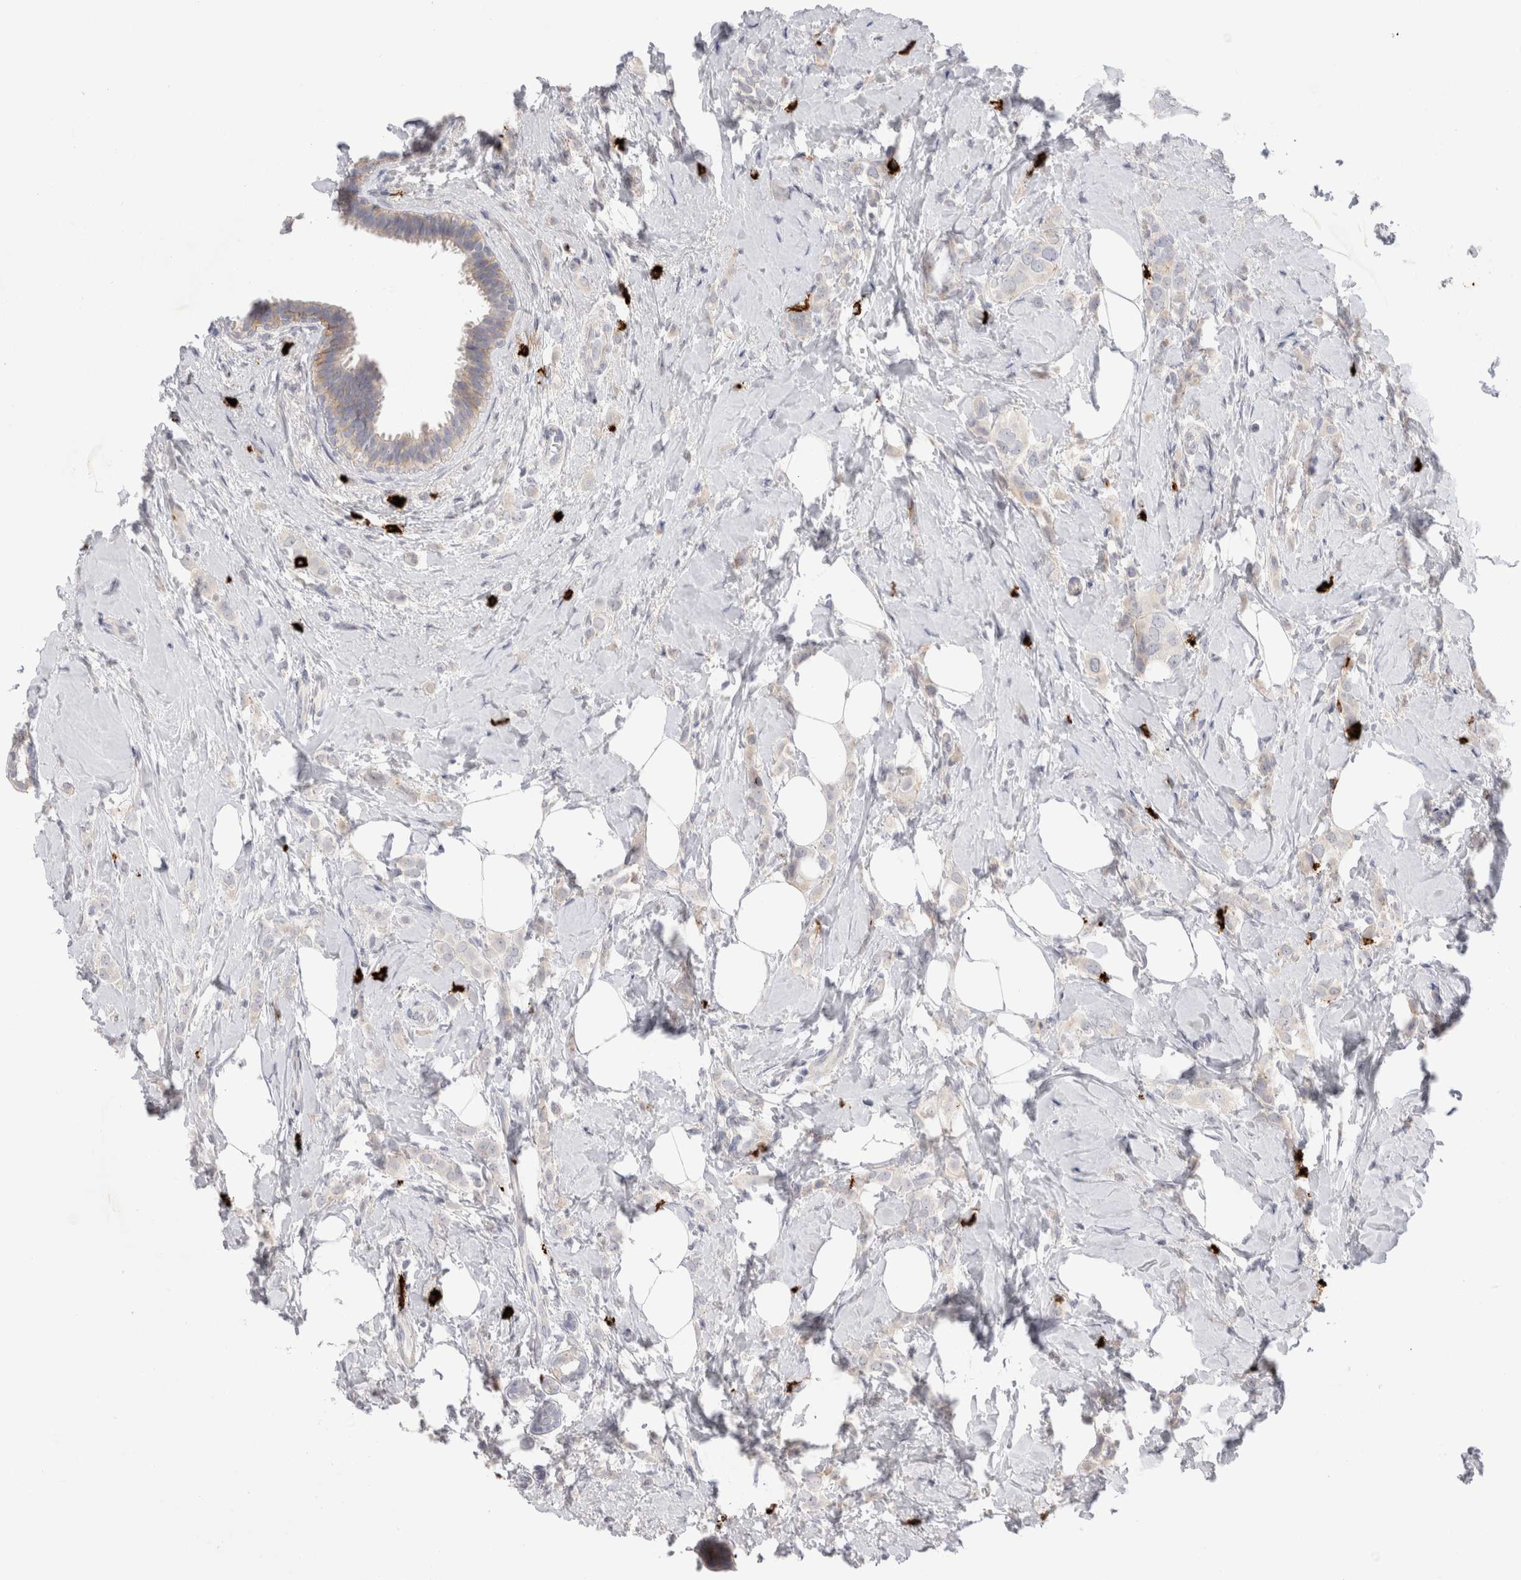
{"staining": {"intensity": "negative", "quantity": "none", "location": "none"}, "tissue": "breast cancer", "cell_type": "Tumor cells", "image_type": "cancer", "snomed": [{"axis": "morphology", "description": "Lobular carcinoma"}, {"axis": "topography", "description": "Breast"}], "caption": "This is an IHC photomicrograph of breast cancer. There is no positivity in tumor cells.", "gene": "SPINK2", "patient": {"sex": "female", "age": 47}}